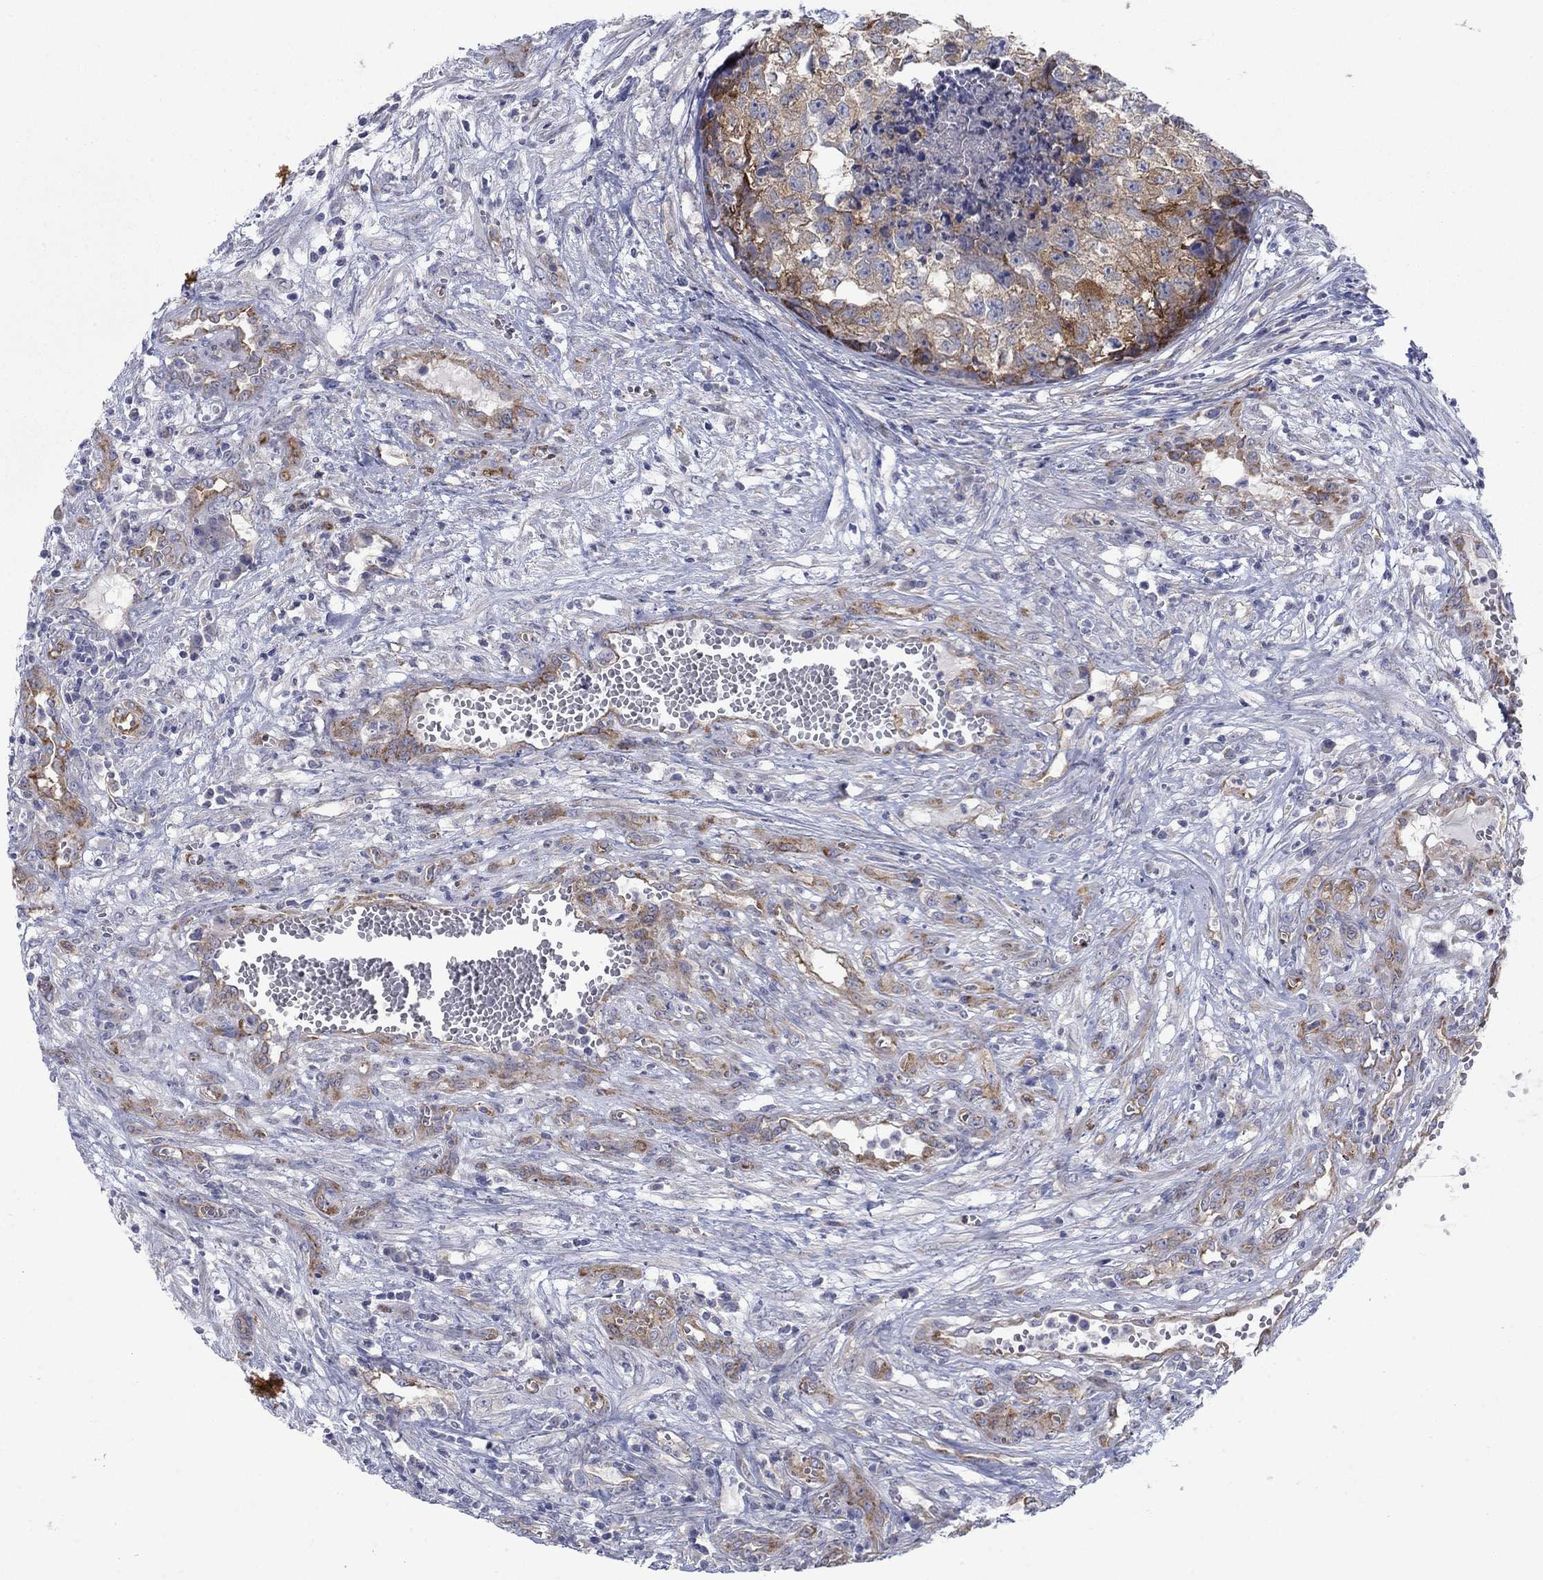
{"staining": {"intensity": "moderate", "quantity": "25%-75%", "location": "cytoplasmic/membranous"}, "tissue": "testis cancer", "cell_type": "Tumor cells", "image_type": "cancer", "snomed": [{"axis": "morphology", "description": "Seminoma, NOS"}, {"axis": "morphology", "description": "Carcinoma, Embryonal, NOS"}, {"axis": "topography", "description": "Testis"}], "caption": "DAB immunohistochemical staining of human testis cancer exhibits moderate cytoplasmic/membranous protein expression in approximately 25%-75% of tumor cells.", "gene": "FXR1", "patient": {"sex": "male", "age": 22}}